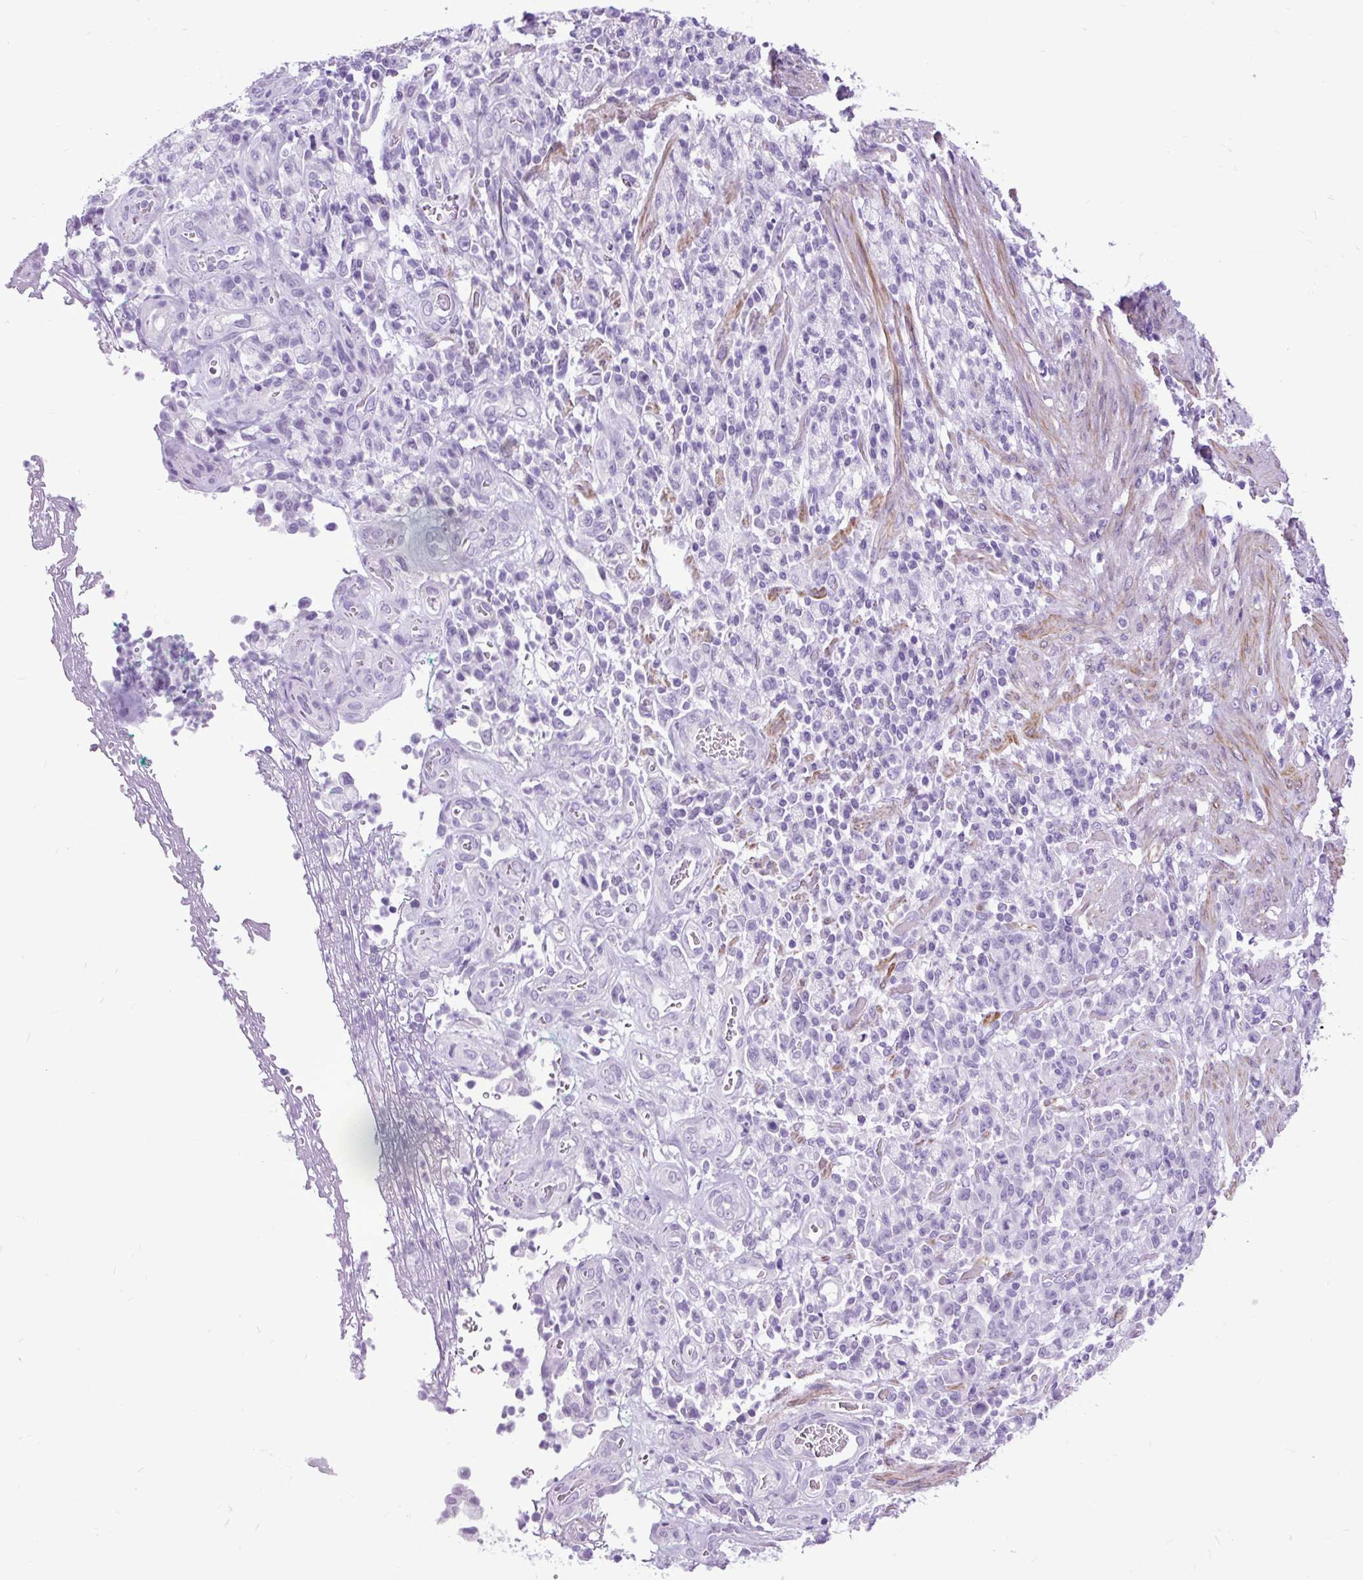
{"staining": {"intensity": "negative", "quantity": "none", "location": "none"}, "tissue": "stomach cancer", "cell_type": "Tumor cells", "image_type": "cancer", "snomed": [{"axis": "morphology", "description": "Adenocarcinoma, NOS"}, {"axis": "topography", "description": "Stomach"}], "caption": "Stomach cancer stained for a protein using immunohistochemistry shows no expression tumor cells.", "gene": "DPP6", "patient": {"sex": "male", "age": 77}}